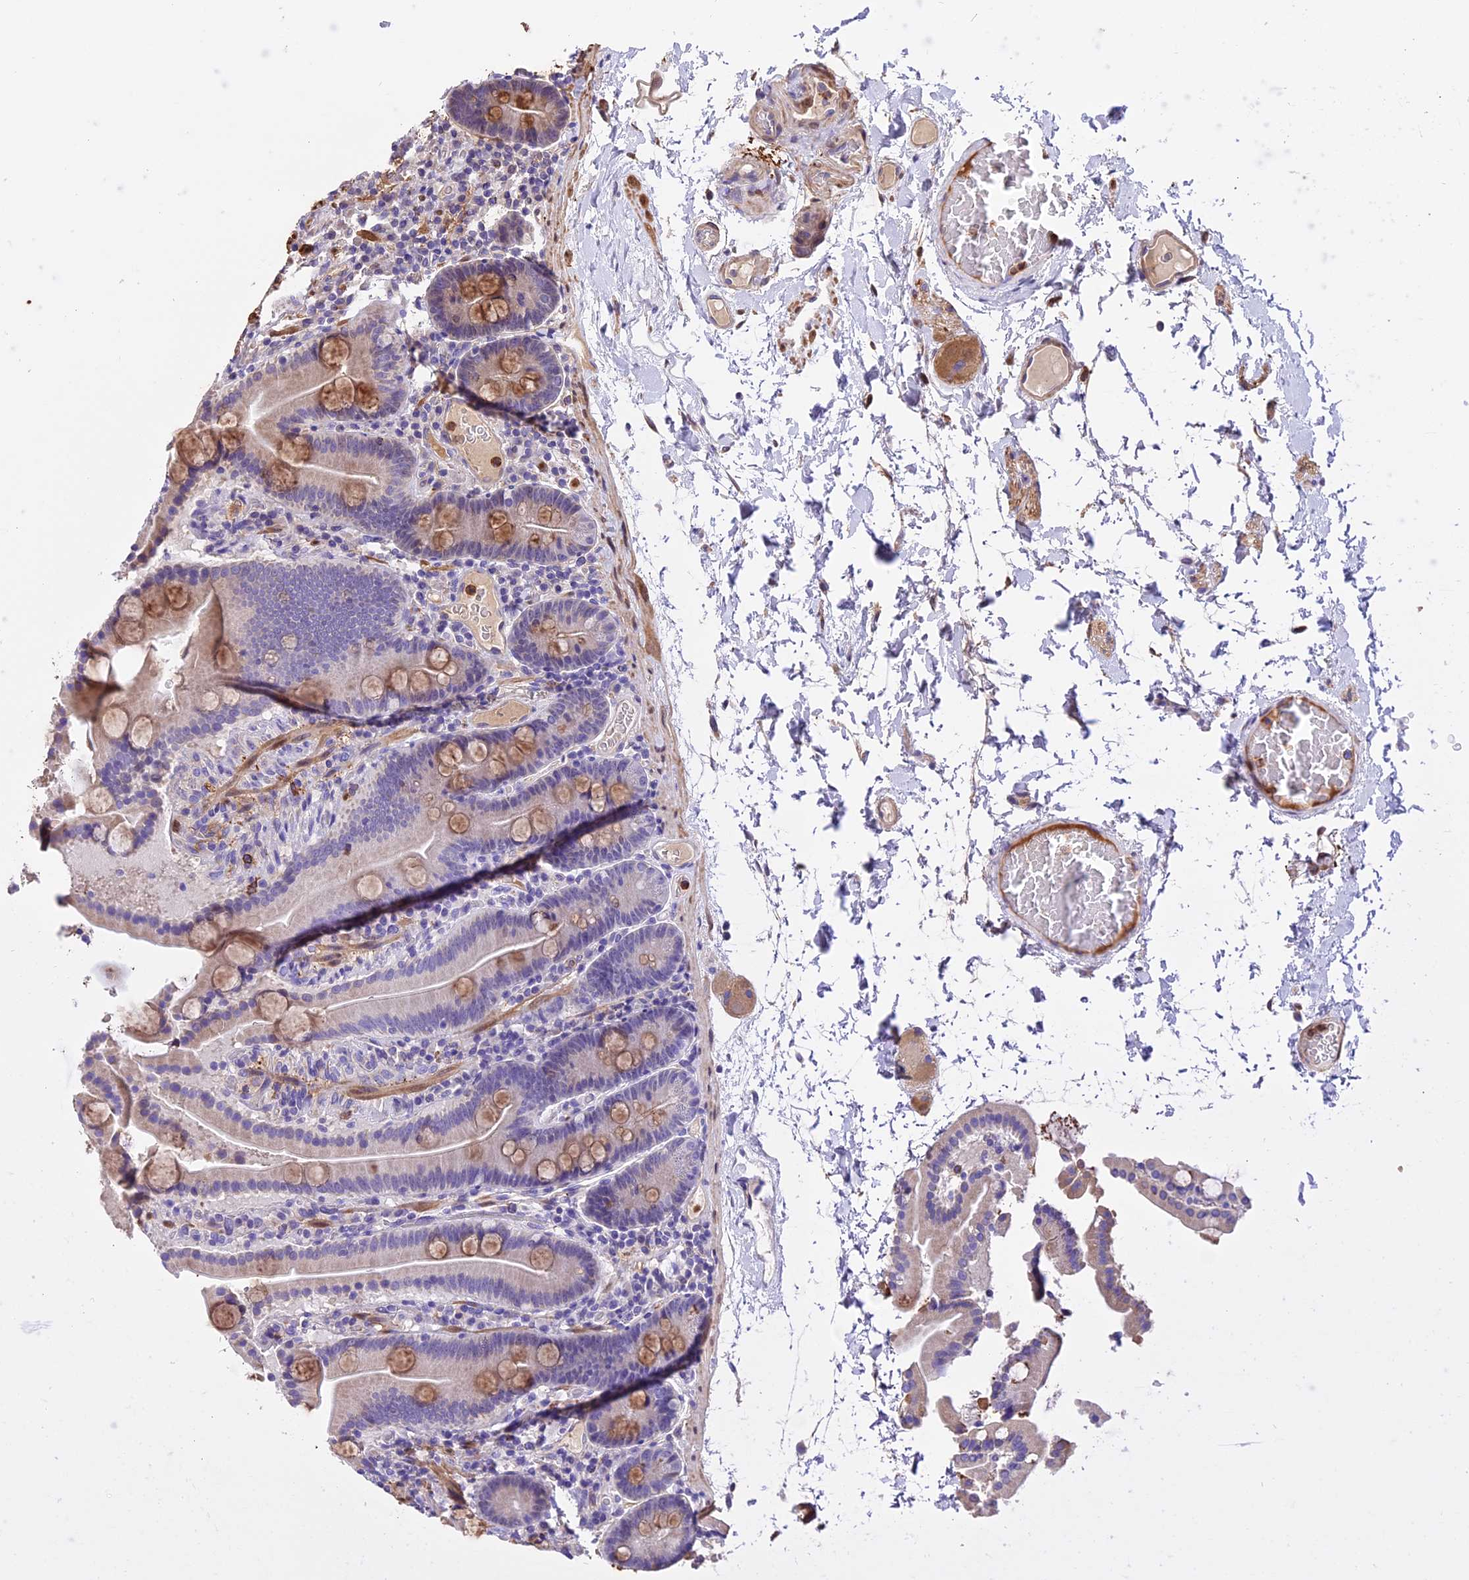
{"staining": {"intensity": "moderate", "quantity": "25%-75%", "location": "cytoplasmic/membranous"}, "tissue": "duodenum", "cell_type": "Glandular cells", "image_type": "normal", "snomed": [{"axis": "morphology", "description": "Normal tissue, NOS"}, {"axis": "topography", "description": "Duodenum"}], "caption": "Protein staining exhibits moderate cytoplasmic/membranous positivity in approximately 25%-75% of glandular cells in normal duodenum. (brown staining indicates protein expression, while blue staining denotes nuclei).", "gene": "MAP3K7CL", "patient": {"sex": "male", "age": 55}}